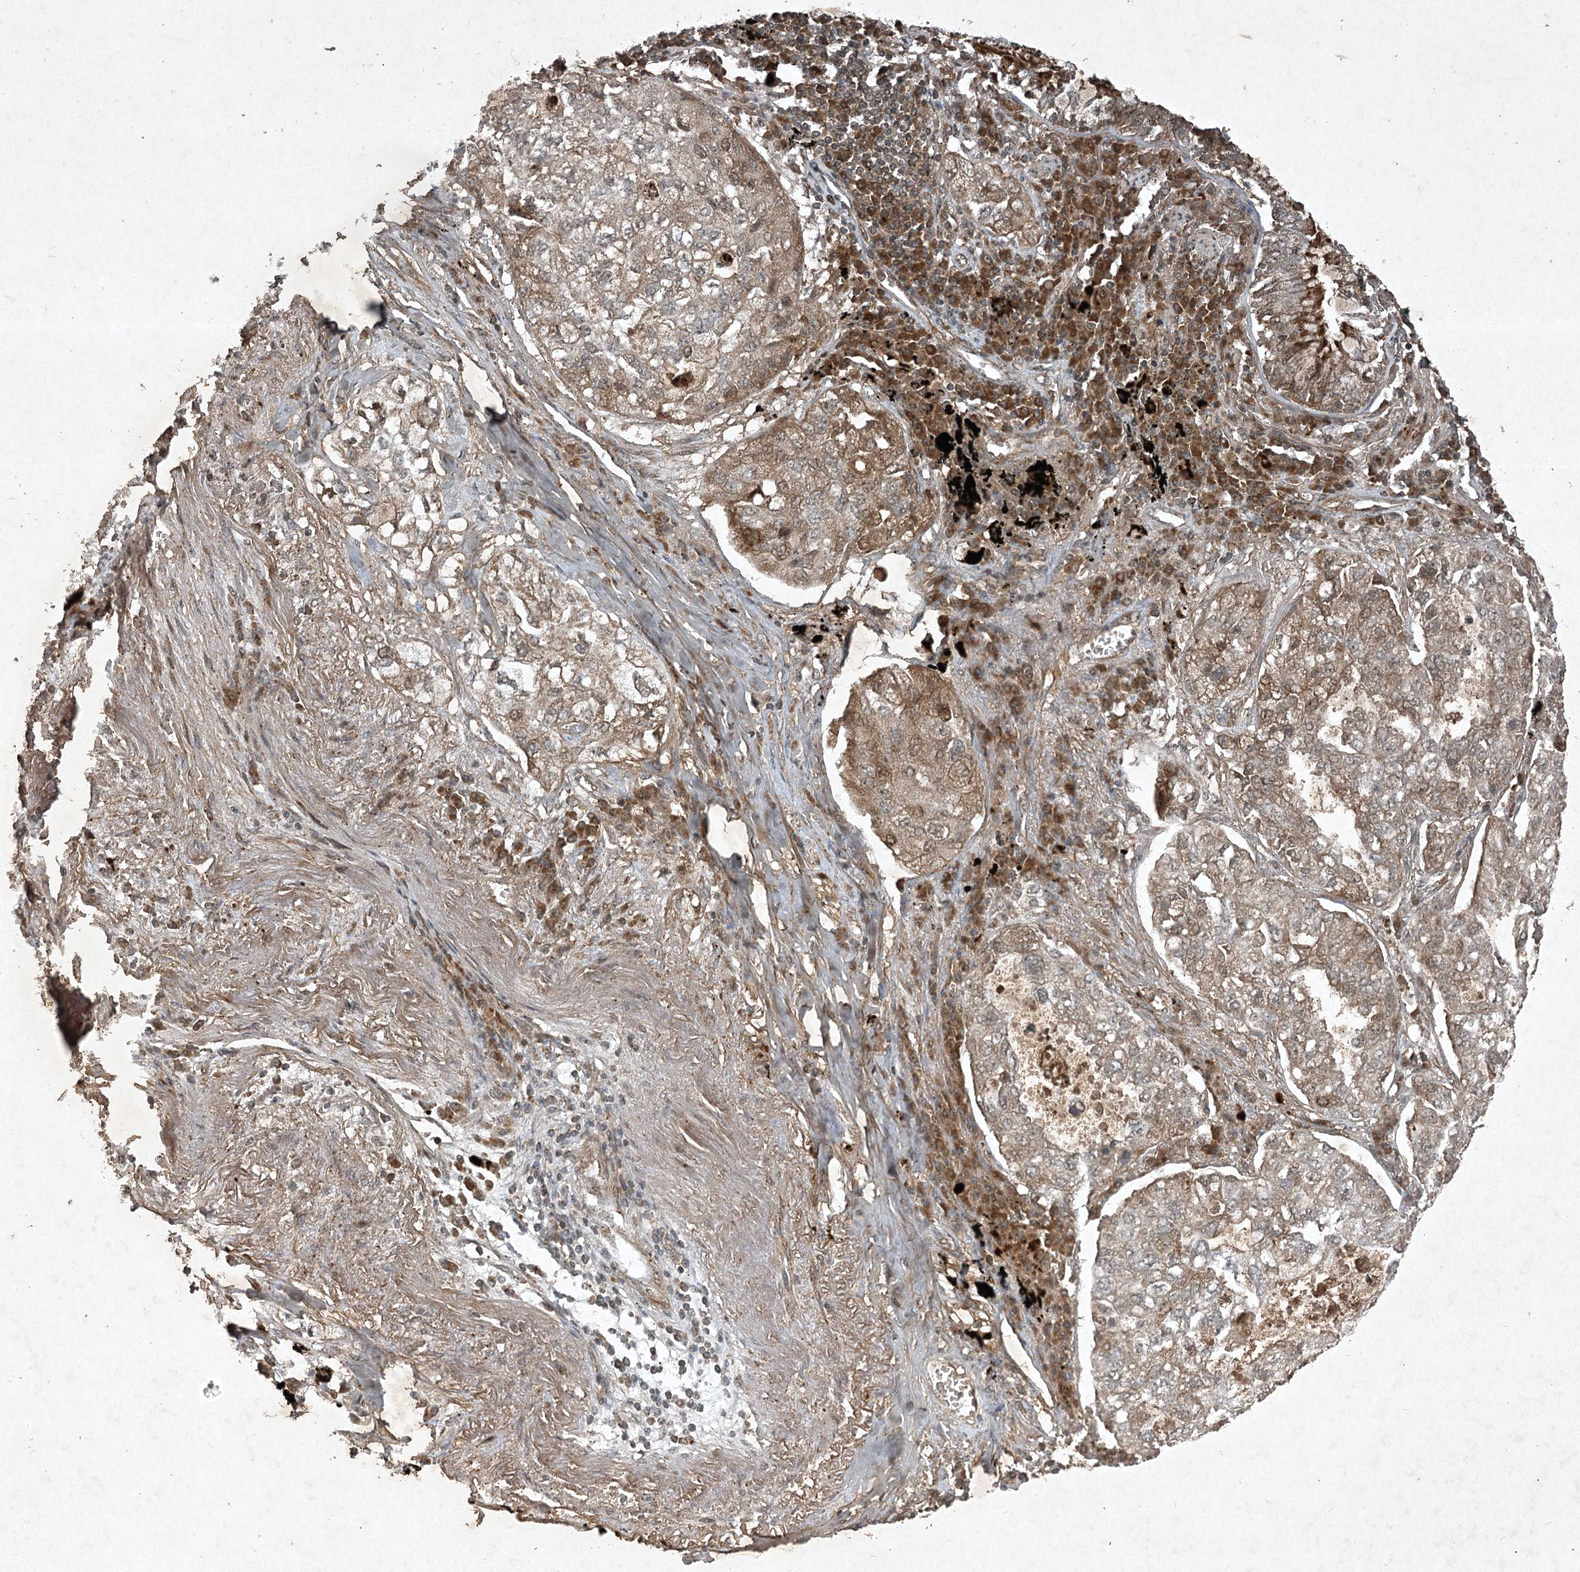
{"staining": {"intensity": "moderate", "quantity": "<25%", "location": "cytoplasmic/membranous,nuclear"}, "tissue": "lung cancer", "cell_type": "Tumor cells", "image_type": "cancer", "snomed": [{"axis": "morphology", "description": "Adenocarcinoma, NOS"}, {"axis": "topography", "description": "Lung"}], "caption": "IHC staining of adenocarcinoma (lung), which displays low levels of moderate cytoplasmic/membranous and nuclear expression in approximately <25% of tumor cells indicating moderate cytoplasmic/membranous and nuclear protein positivity. The staining was performed using DAB (3,3'-diaminobenzidine) (brown) for protein detection and nuclei were counterstained in hematoxylin (blue).", "gene": "UNC93A", "patient": {"sex": "male", "age": 65}}